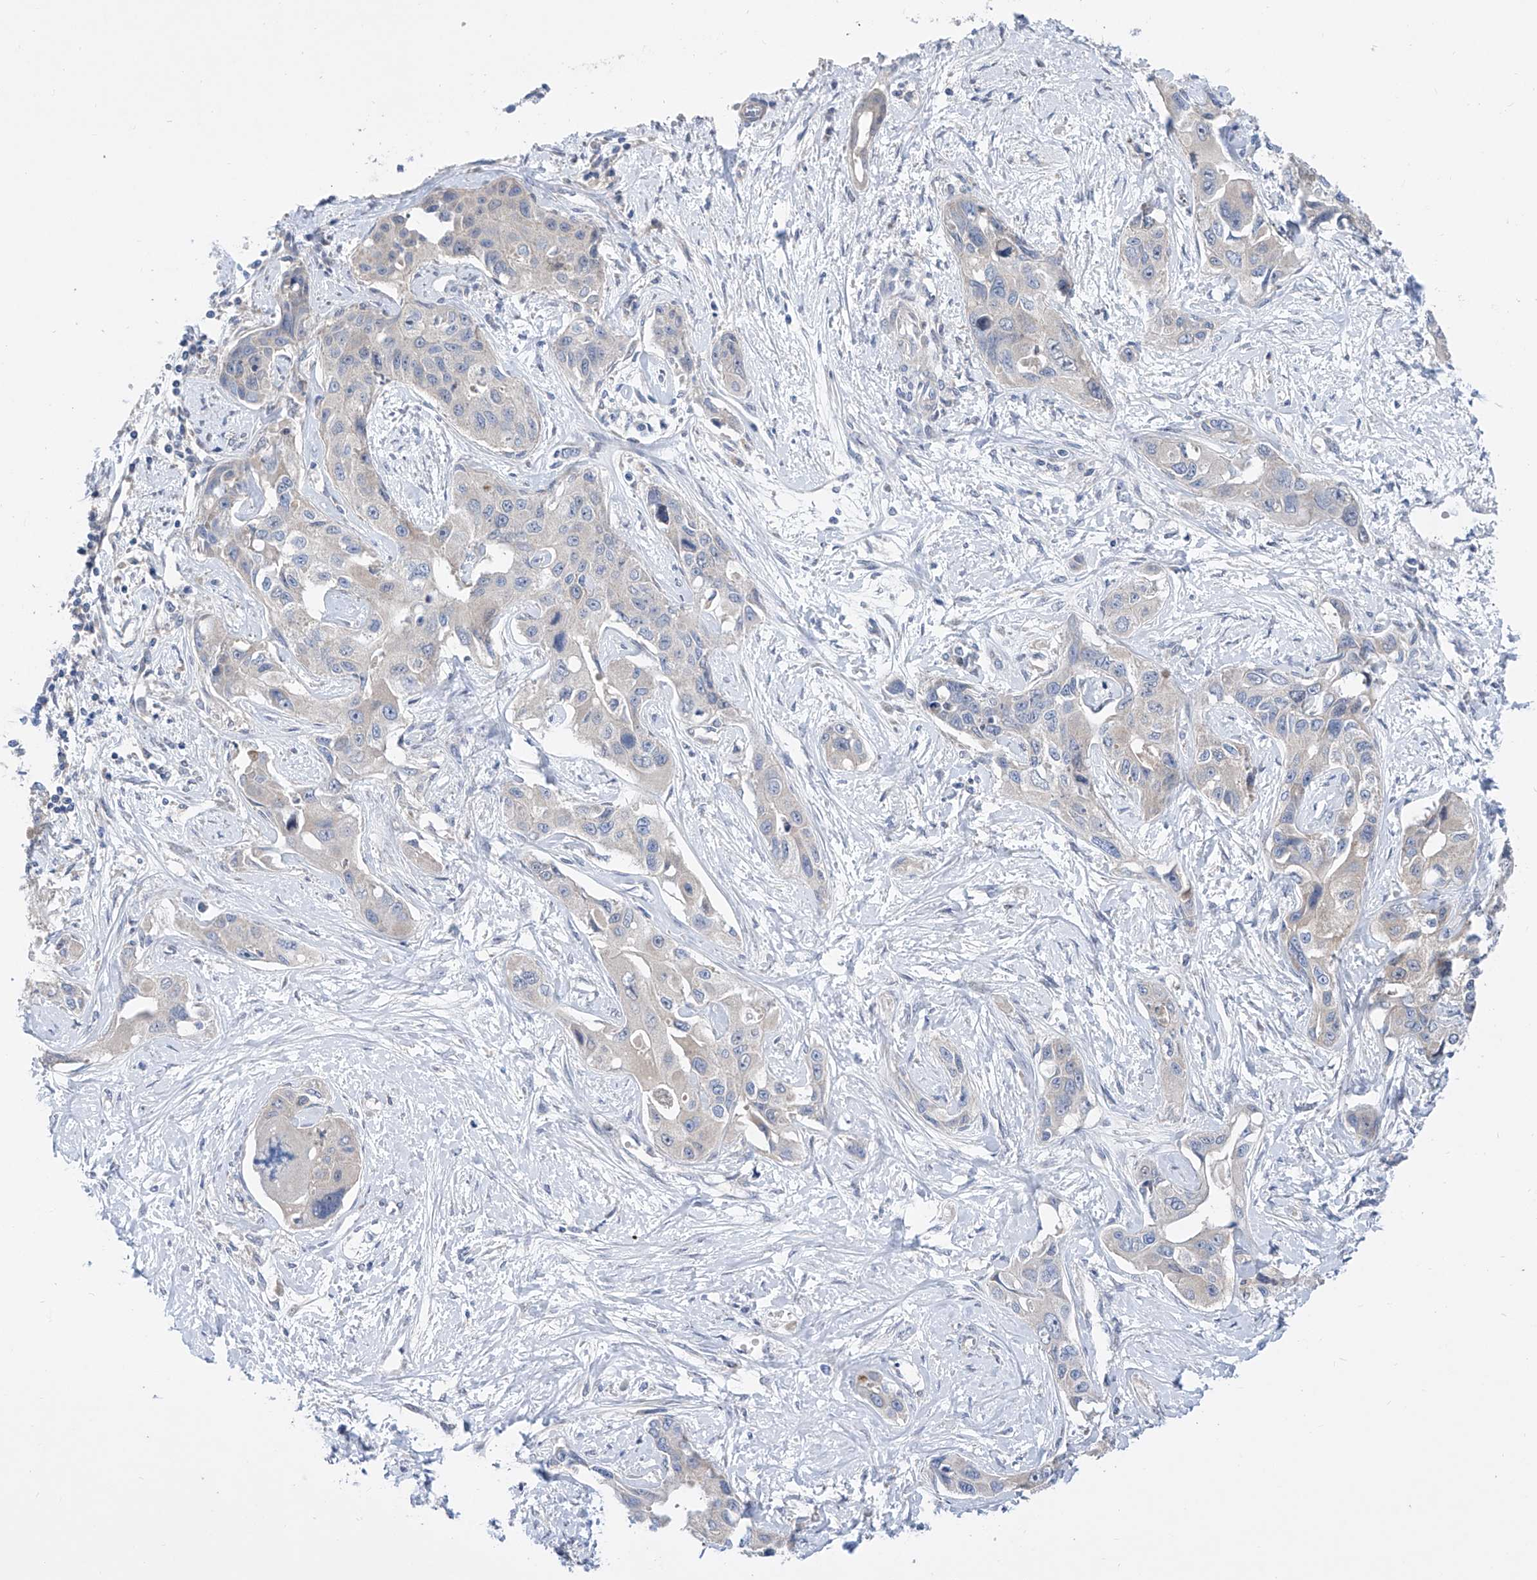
{"staining": {"intensity": "negative", "quantity": "none", "location": "none"}, "tissue": "liver cancer", "cell_type": "Tumor cells", "image_type": "cancer", "snomed": [{"axis": "morphology", "description": "Cholangiocarcinoma"}, {"axis": "topography", "description": "Liver"}], "caption": "Immunohistochemistry of liver cholangiocarcinoma shows no staining in tumor cells.", "gene": "SRBD1", "patient": {"sex": "male", "age": 59}}